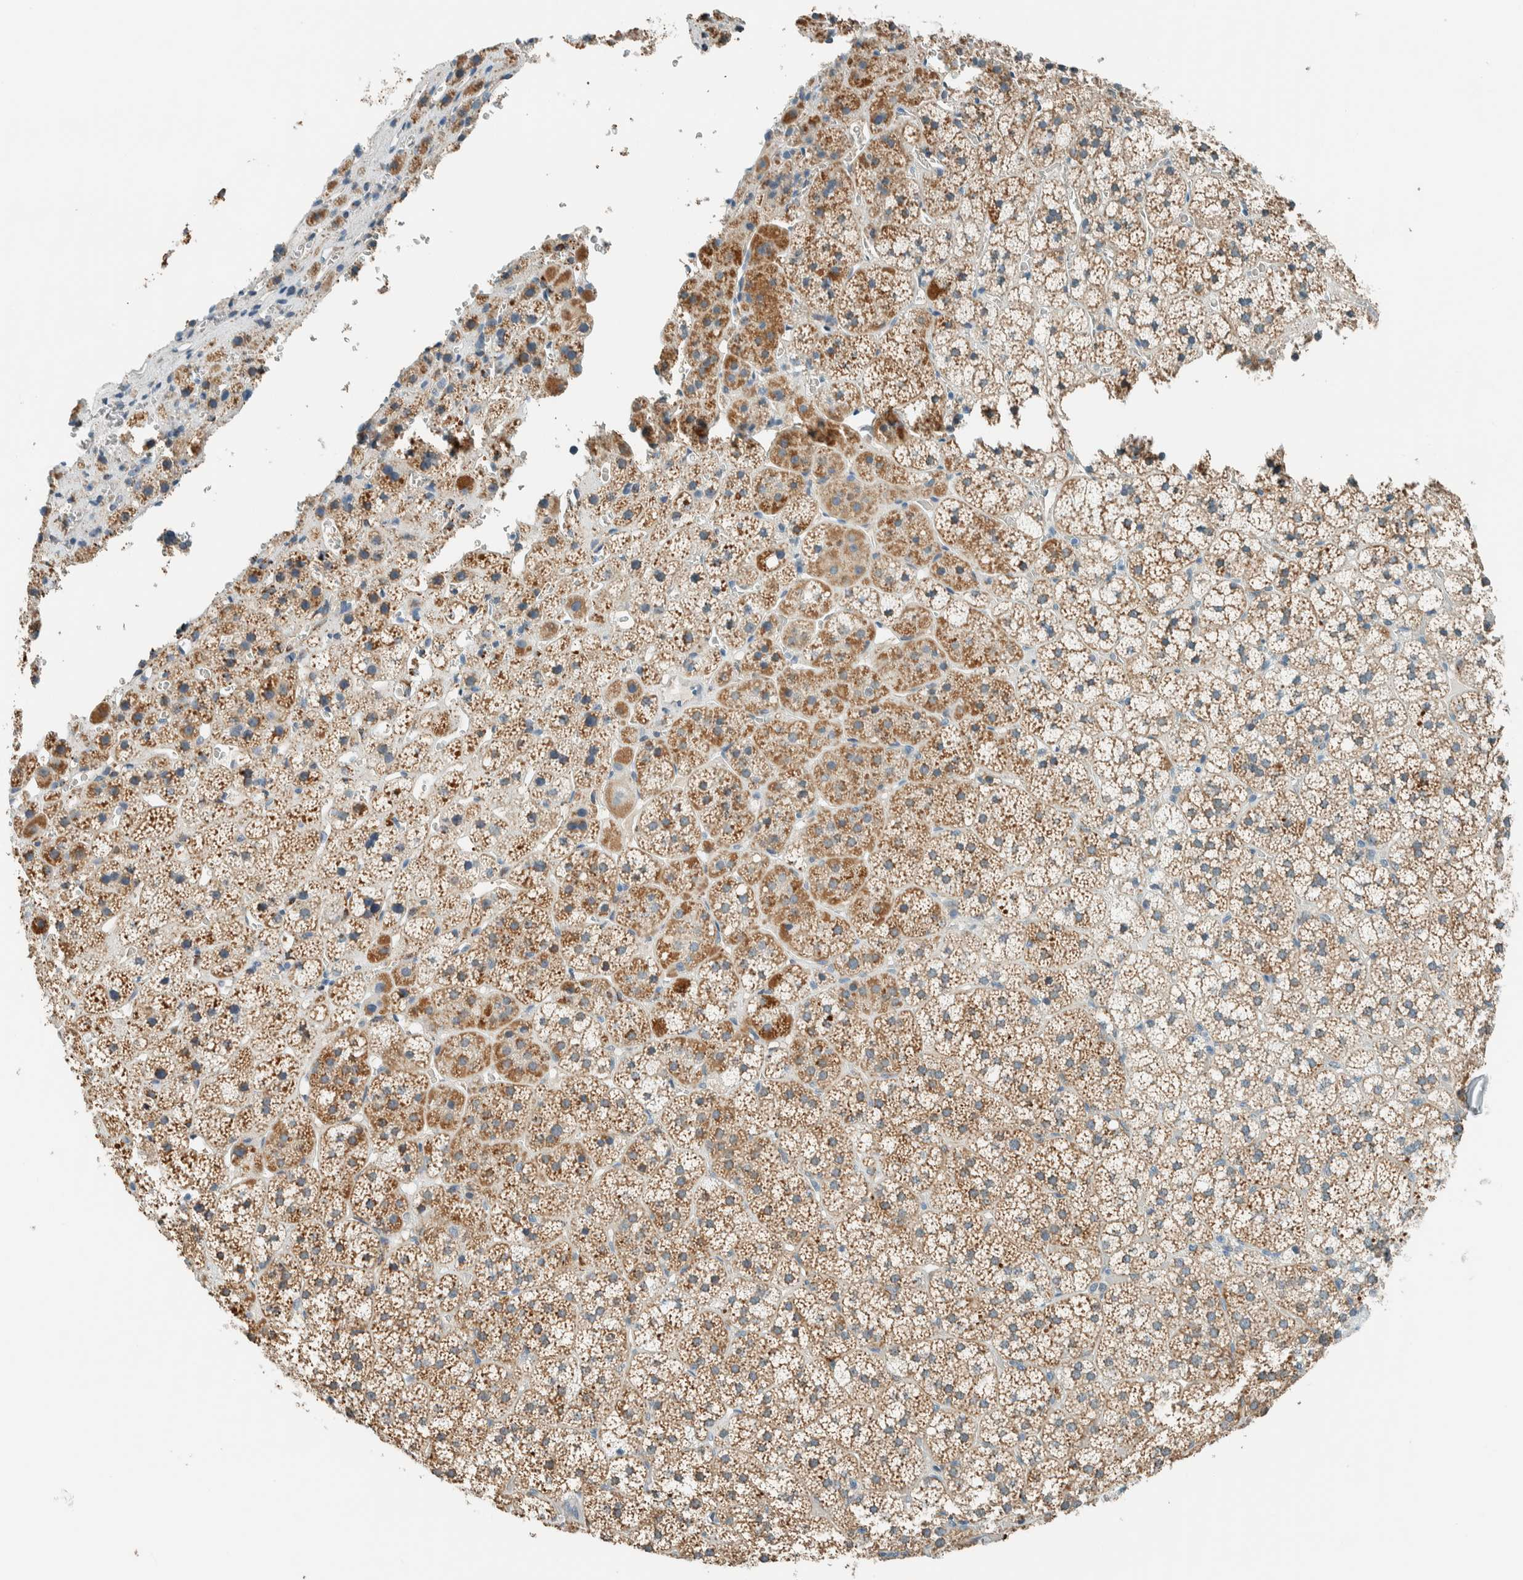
{"staining": {"intensity": "moderate", "quantity": ">75%", "location": "cytoplasmic/membranous"}, "tissue": "adrenal gland", "cell_type": "Glandular cells", "image_type": "normal", "snomed": [{"axis": "morphology", "description": "Normal tissue, NOS"}, {"axis": "topography", "description": "Adrenal gland"}], "caption": "The micrograph demonstrates staining of unremarkable adrenal gland, revealing moderate cytoplasmic/membranous protein staining (brown color) within glandular cells. (DAB (3,3'-diaminobenzidine) IHC, brown staining for protein, blue staining for nuclei).", "gene": "ALDH7A1", "patient": {"sex": "female", "age": 44}}